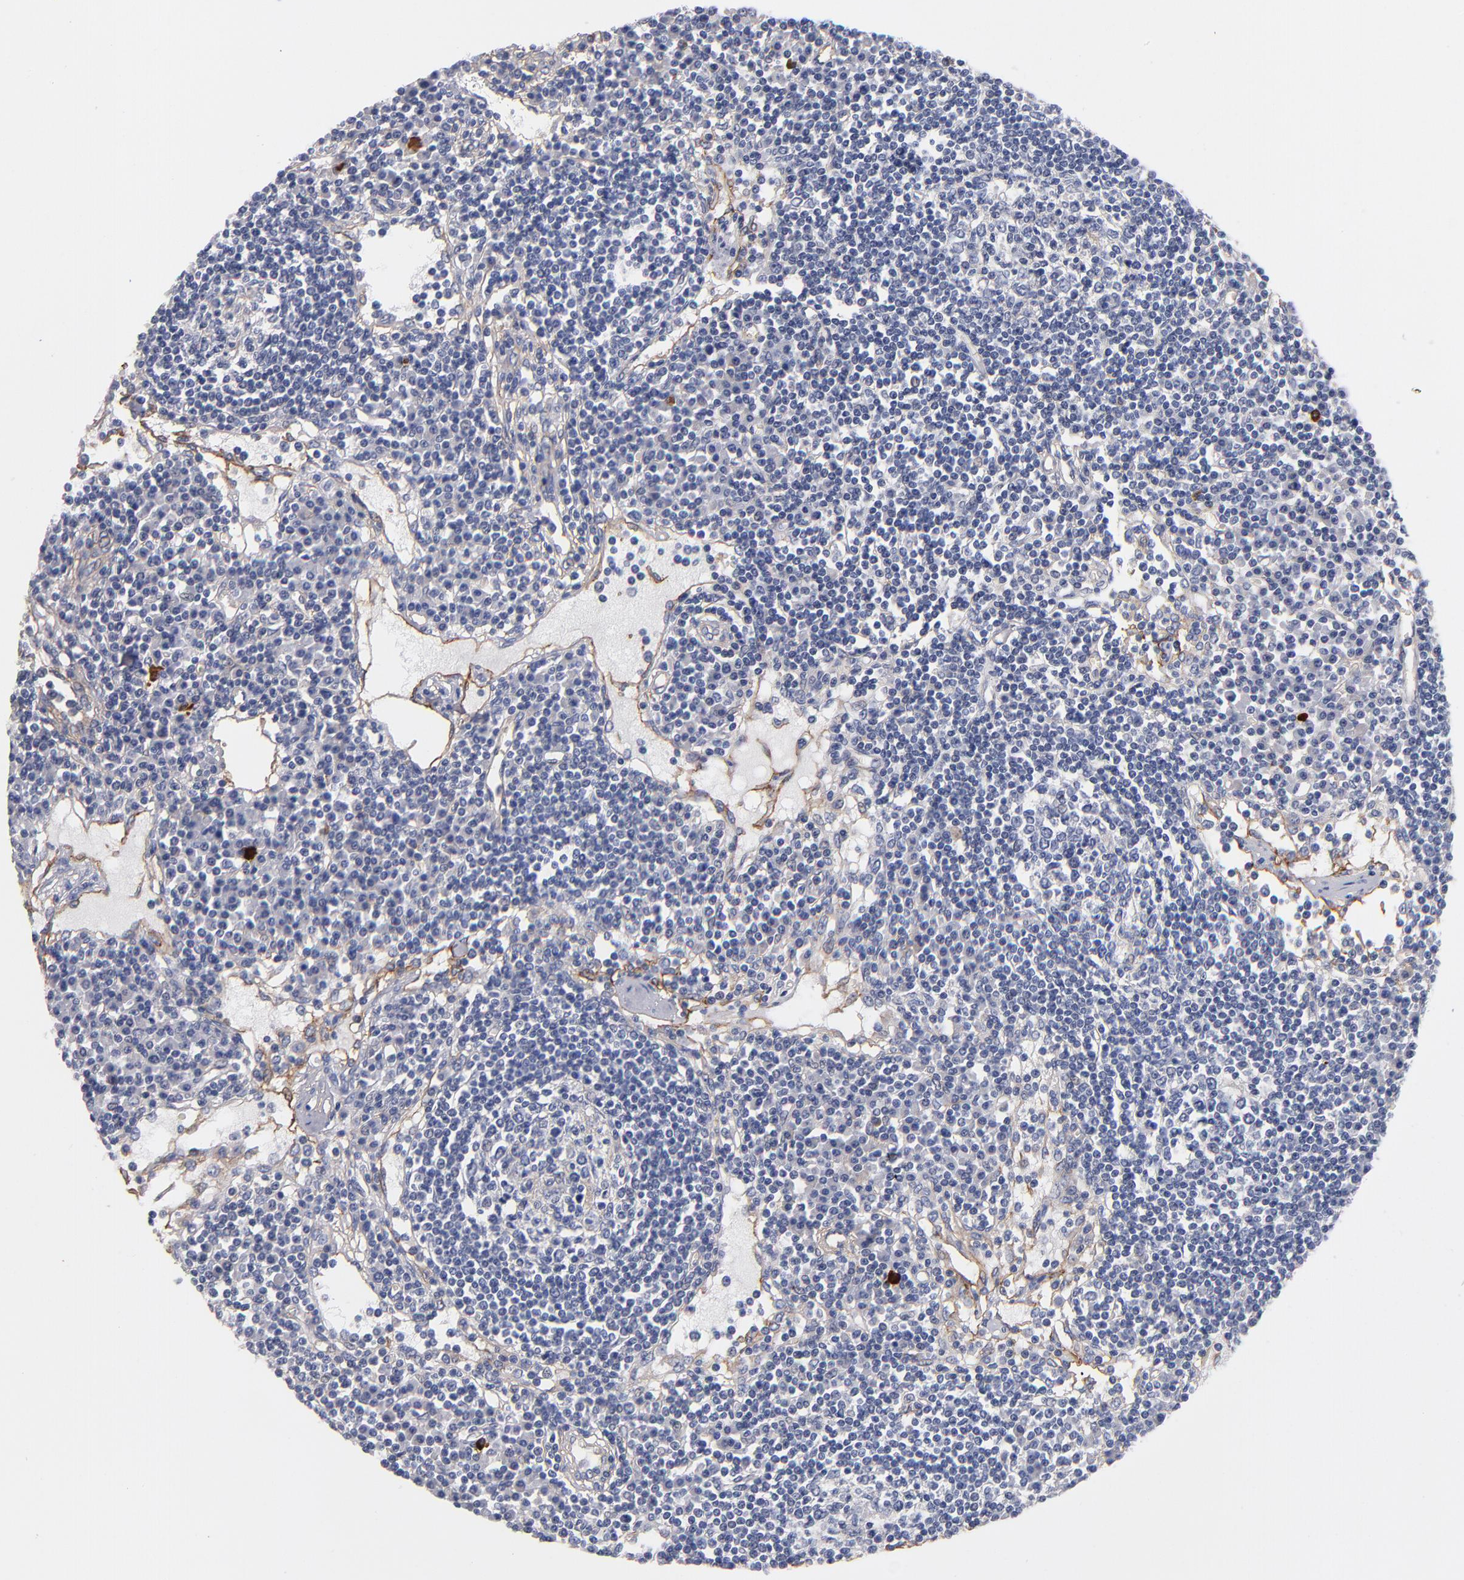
{"staining": {"intensity": "negative", "quantity": "none", "location": "none"}, "tissue": "lymph node", "cell_type": "Germinal center cells", "image_type": "normal", "snomed": [{"axis": "morphology", "description": "Normal tissue, NOS"}, {"axis": "topography", "description": "Lymph node"}], "caption": "Human lymph node stained for a protein using immunohistochemistry reveals no staining in germinal center cells.", "gene": "PLSCR4", "patient": {"sex": "female", "age": 62}}